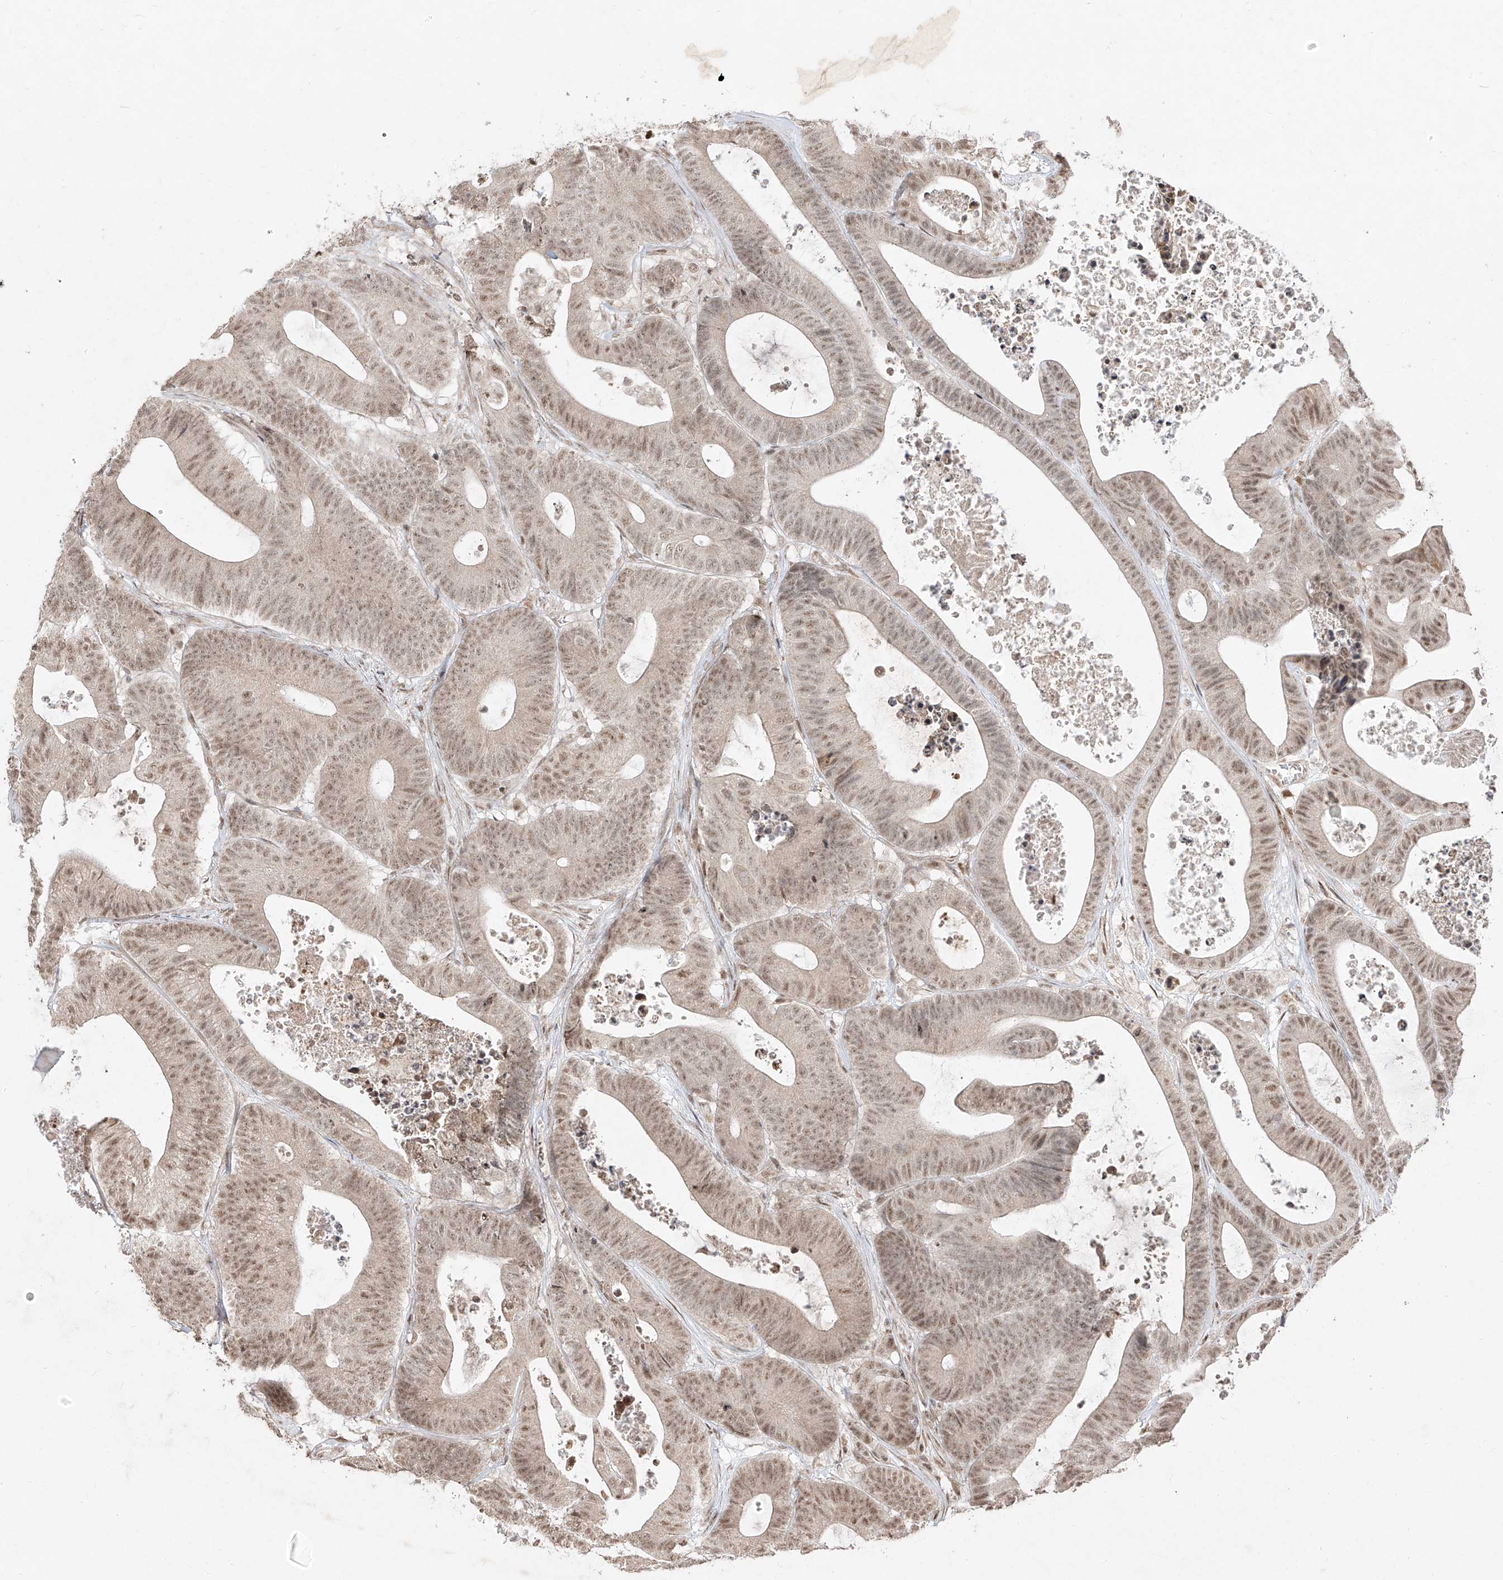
{"staining": {"intensity": "moderate", "quantity": ">75%", "location": "nuclear"}, "tissue": "colorectal cancer", "cell_type": "Tumor cells", "image_type": "cancer", "snomed": [{"axis": "morphology", "description": "Adenocarcinoma, NOS"}, {"axis": "topography", "description": "Colon"}], "caption": "Immunohistochemistry (IHC) histopathology image of adenocarcinoma (colorectal) stained for a protein (brown), which demonstrates medium levels of moderate nuclear staining in about >75% of tumor cells.", "gene": "SNRNP27", "patient": {"sex": "female", "age": 84}}